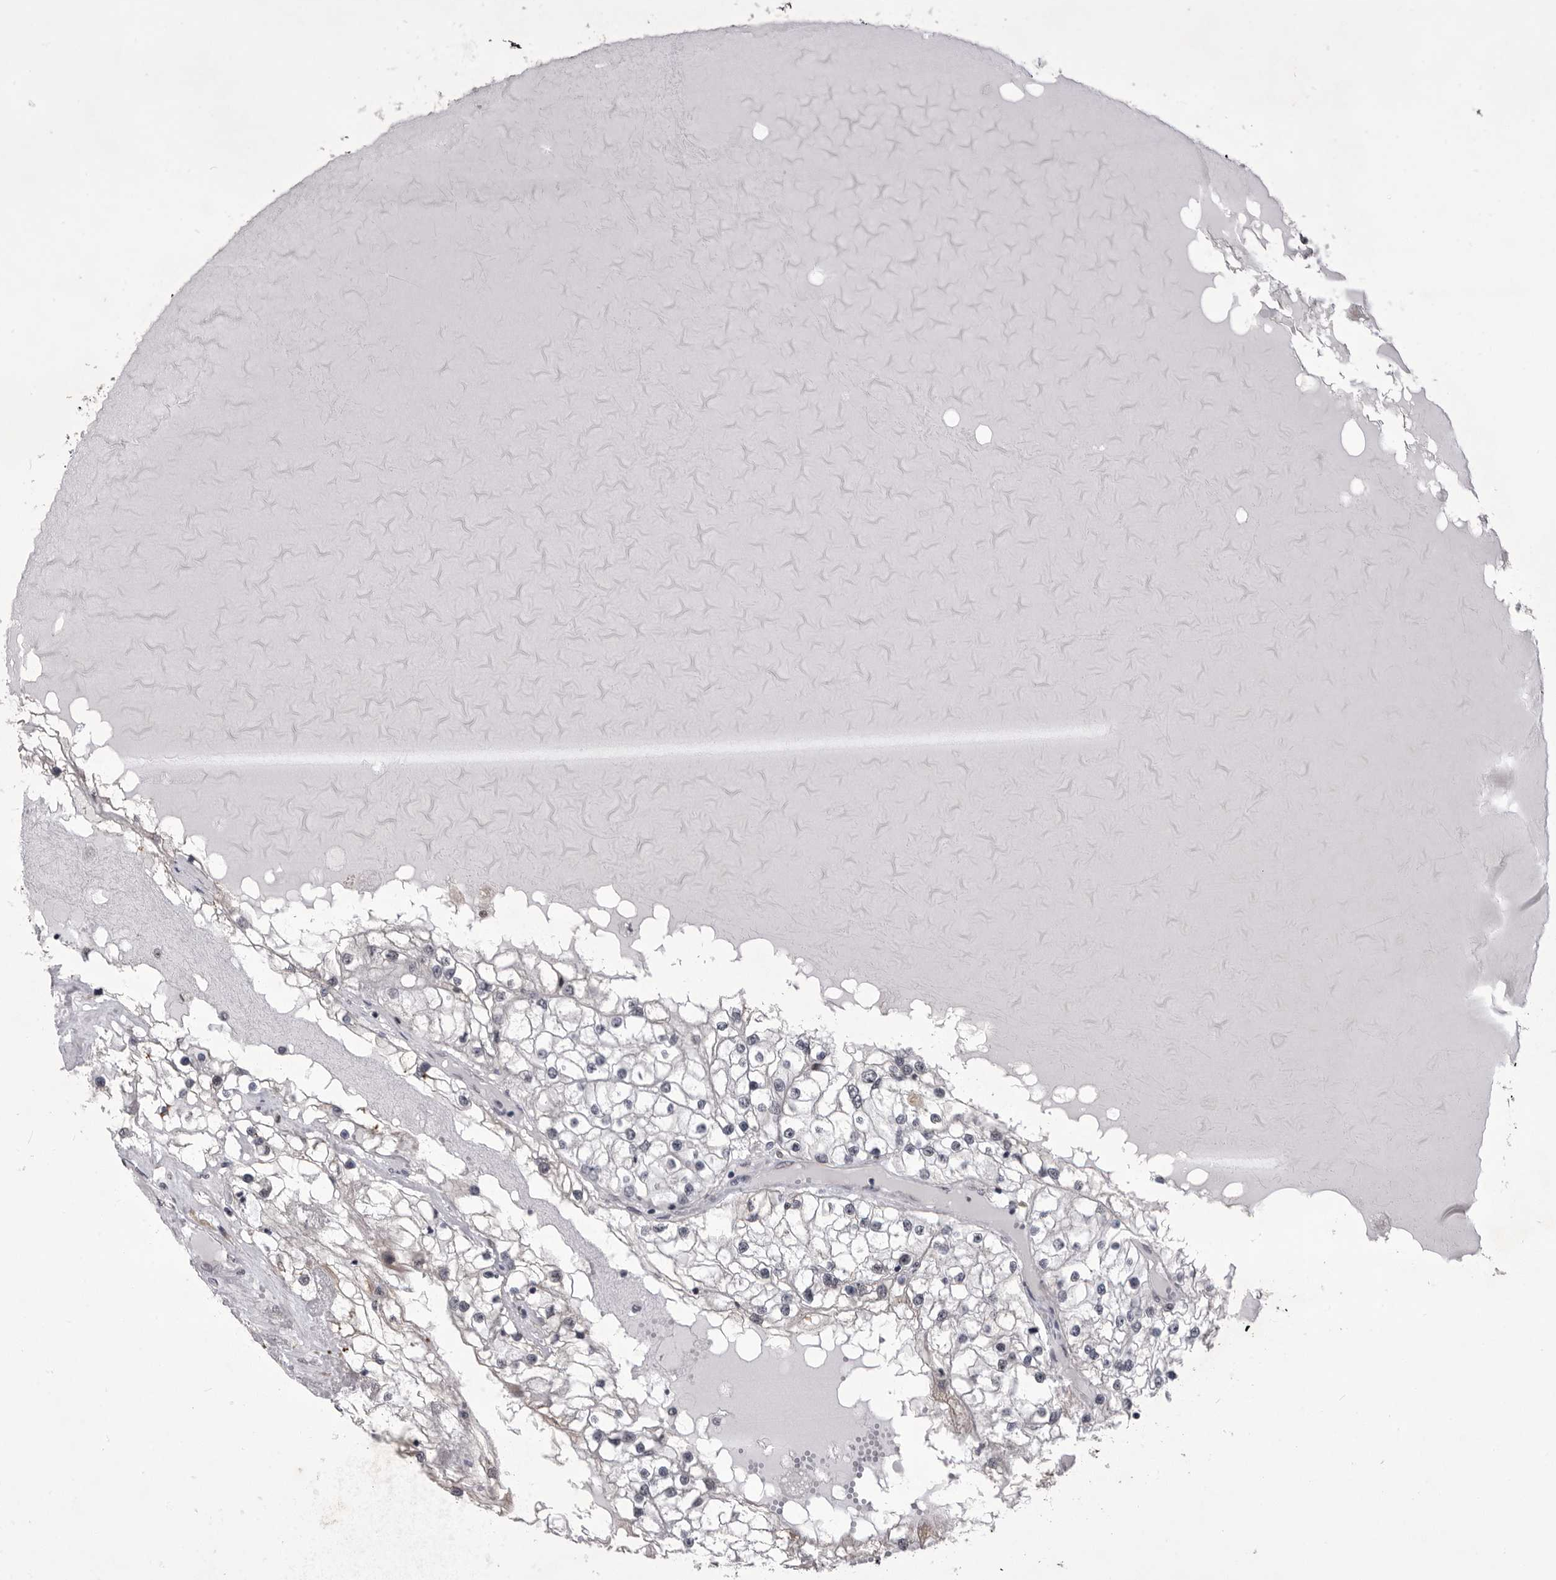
{"staining": {"intensity": "negative", "quantity": "none", "location": "none"}, "tissue": "renal cancer", "cell_type": "Tumor cells", "image_type": "cancer", "snomed": [{"axis": "morphology", "description": "Adenocarcinoma, NOS"}, {"axis": "topography", "description": "Kidney"}], "caption": "DAB immunohistochemical staining of human renal cancer (adenocarcinoma) exhibits no significant staining in tumor cells.", "gene": "PRPF3", "patient": {"sex": "male", "age": 68}}